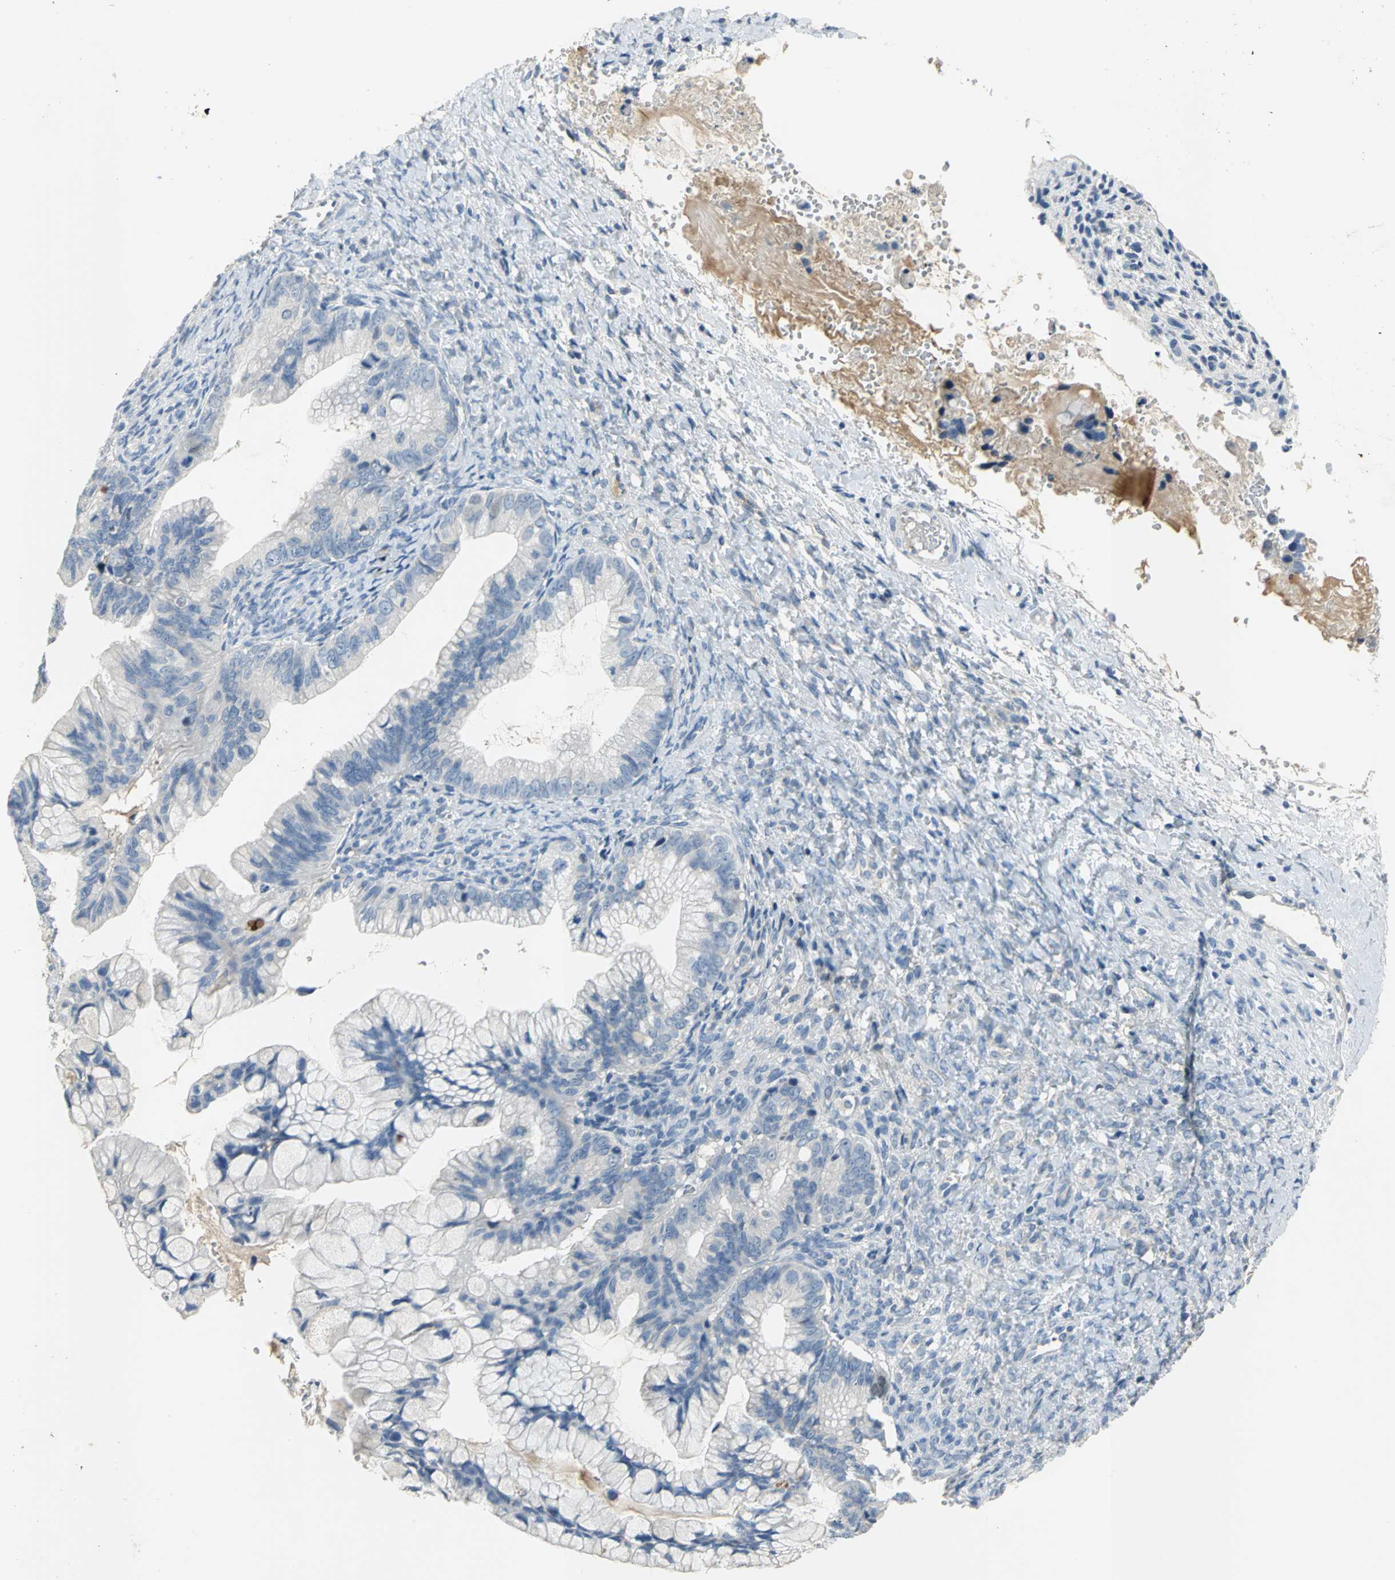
{"staining": {"intensity": "negative", "quantity": "none", "location": "none"}, "tissue": "ovarian cancer", "cell_type": "Tumor cells", "image_type": "cancer", "snomed": [{"axis": "morphology", "description": "Cystadenocarcinoma, mucinous, NOS"}, {"axis": "topography", "description": "Ovary"}], "caption": "The immunohistochemistry (IHC) histopathology image has no significant expression in tumor cells of ovarian mucinous cystadenocarcinoma tissue. (Stains: DAB (3,3'-diaminobenzidine) immunohistochemistry (IHC) with hematoxylin counter stain, Microscopy: brightfield microscopy at high magnification).", "gene": "ZIC1", "patient": {"sex": "female", "age": 36}}